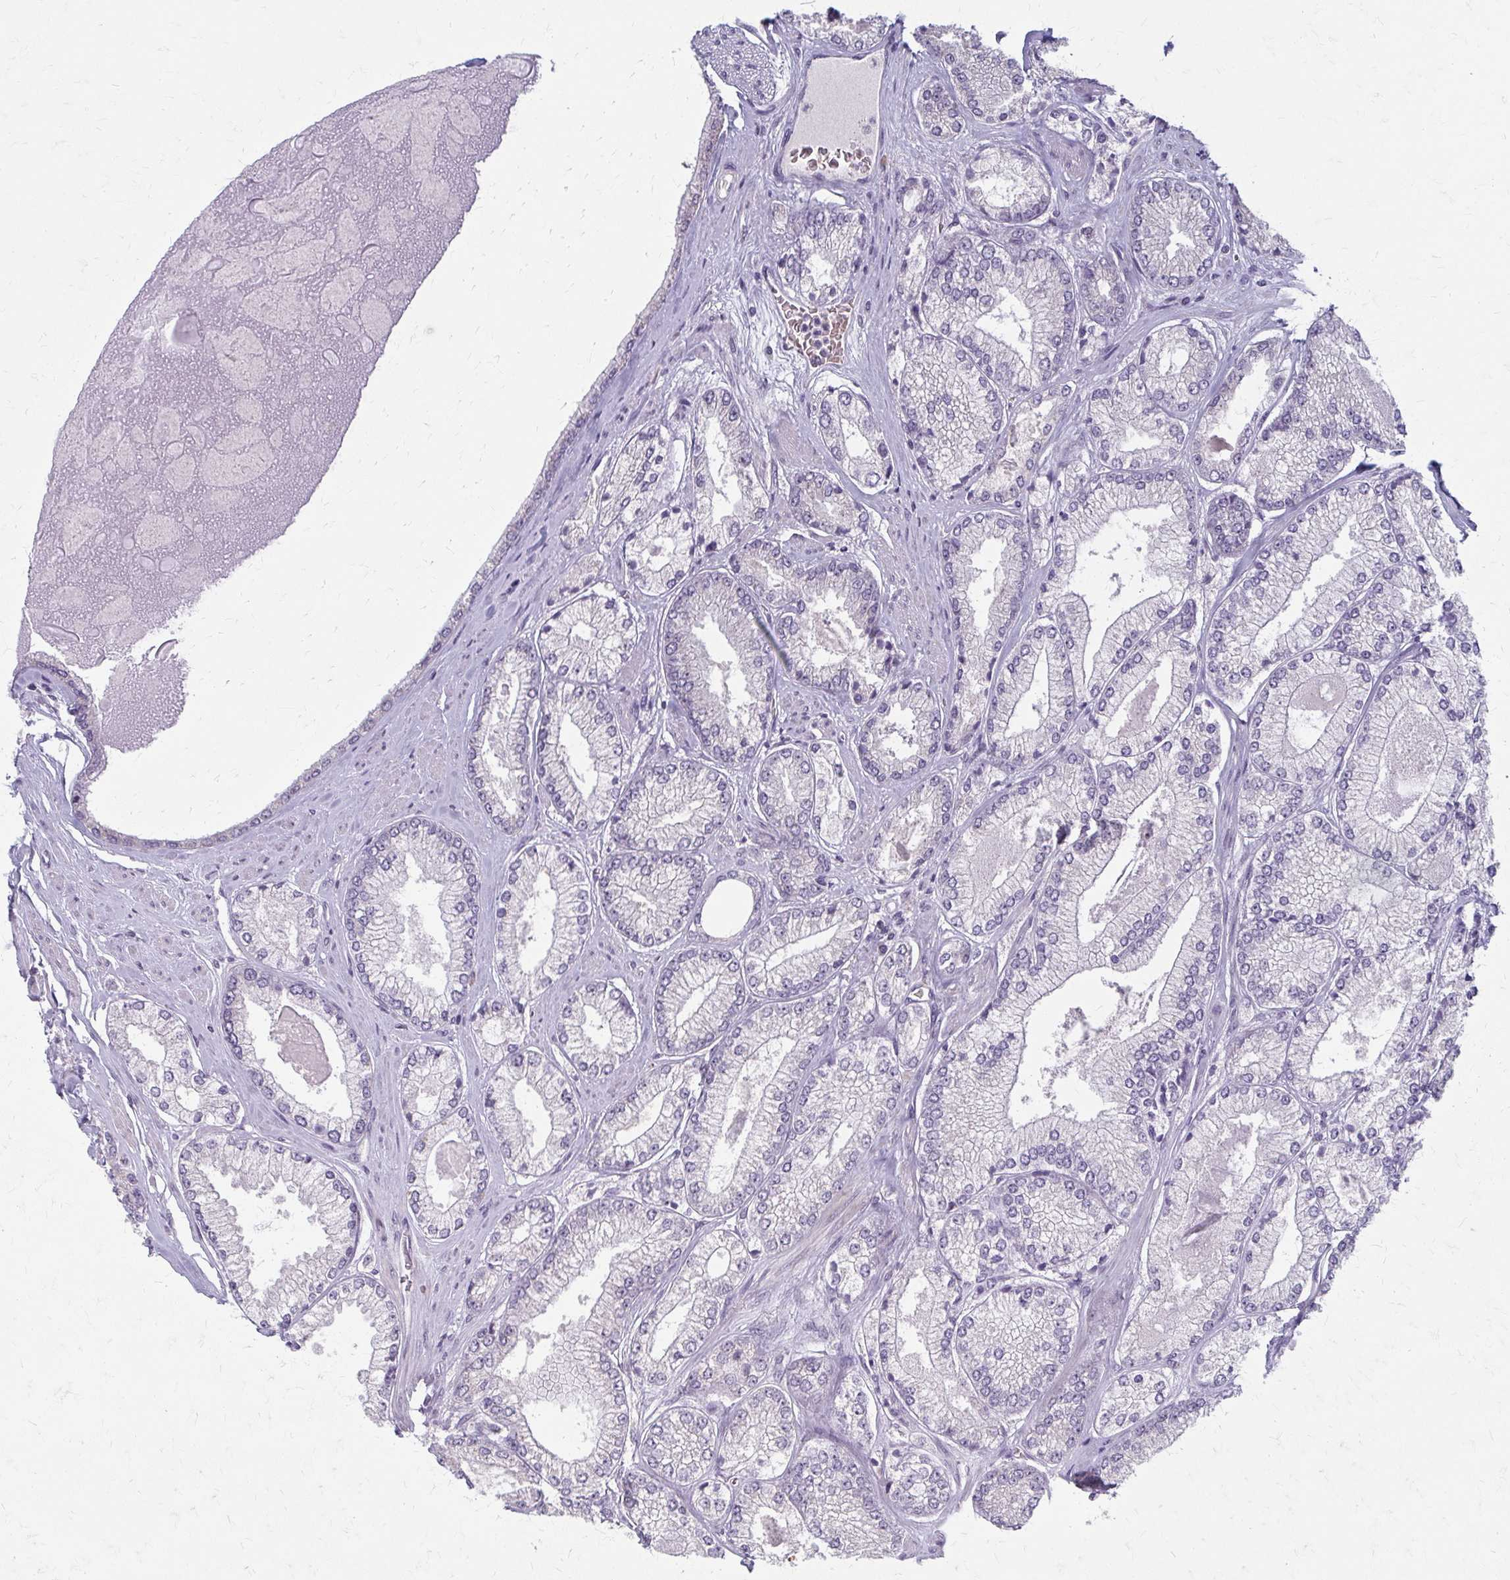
{"staining": {"intensity": "negative", "quantity": "none", "location": "none"}, "tissue": "prostate cancer", "cell_type": "Tumor cells", "image_type": "cancer", "snomed": [{"axis": "morphology", "description": "Adenocarcinoma, Low grade"}, {"axis": "topography", "description": "Prostate"}], "caption": "The photomicrograph exhibits no staining of tumor cells in adenocarcinoma (low-grade) (prostate).", "gene": "NUDT16", "patient": {"sex": "male", "age": 67}}